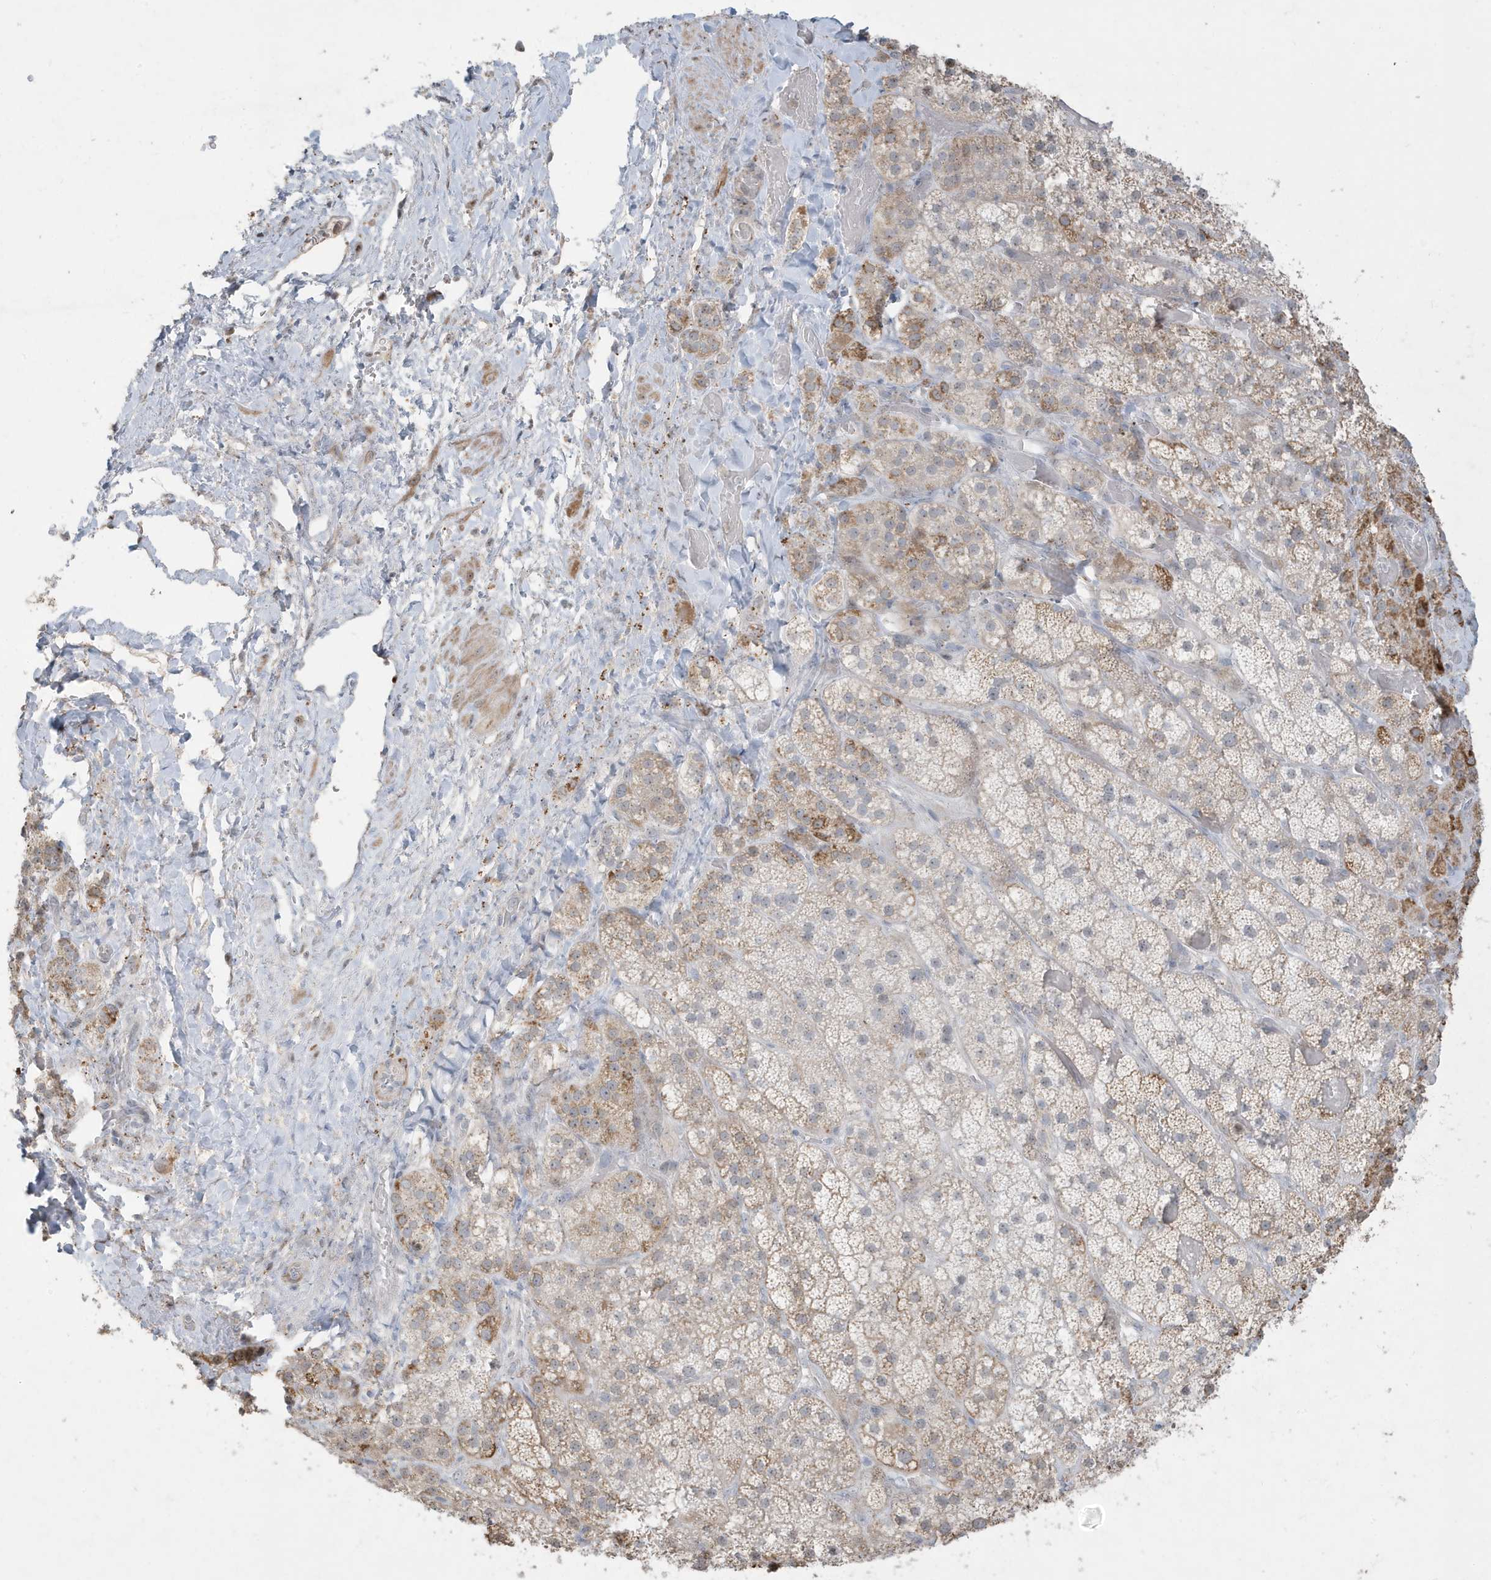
{"staining": {"intensity": "moderate", "quantity": "25%-75%", "location": "cytoplasmic/membranous"}, "tissue": "adrenal gland", "cell_type": "Glandular cells", "image_type": "normal", "snomed": [{"axis": "morphology", "description": "Normal tissue, NOS"}, {"axis": "topography", "description": "Adrenal gland"}], "caption": "The micrograph shows staining of normal adrenal gland, revealing moderate cytoplasmic/membranous protein positivity (brown color) within glandular cells.", "gene": "FNDC1", "patient": {"sex": "male", "age": 57}}